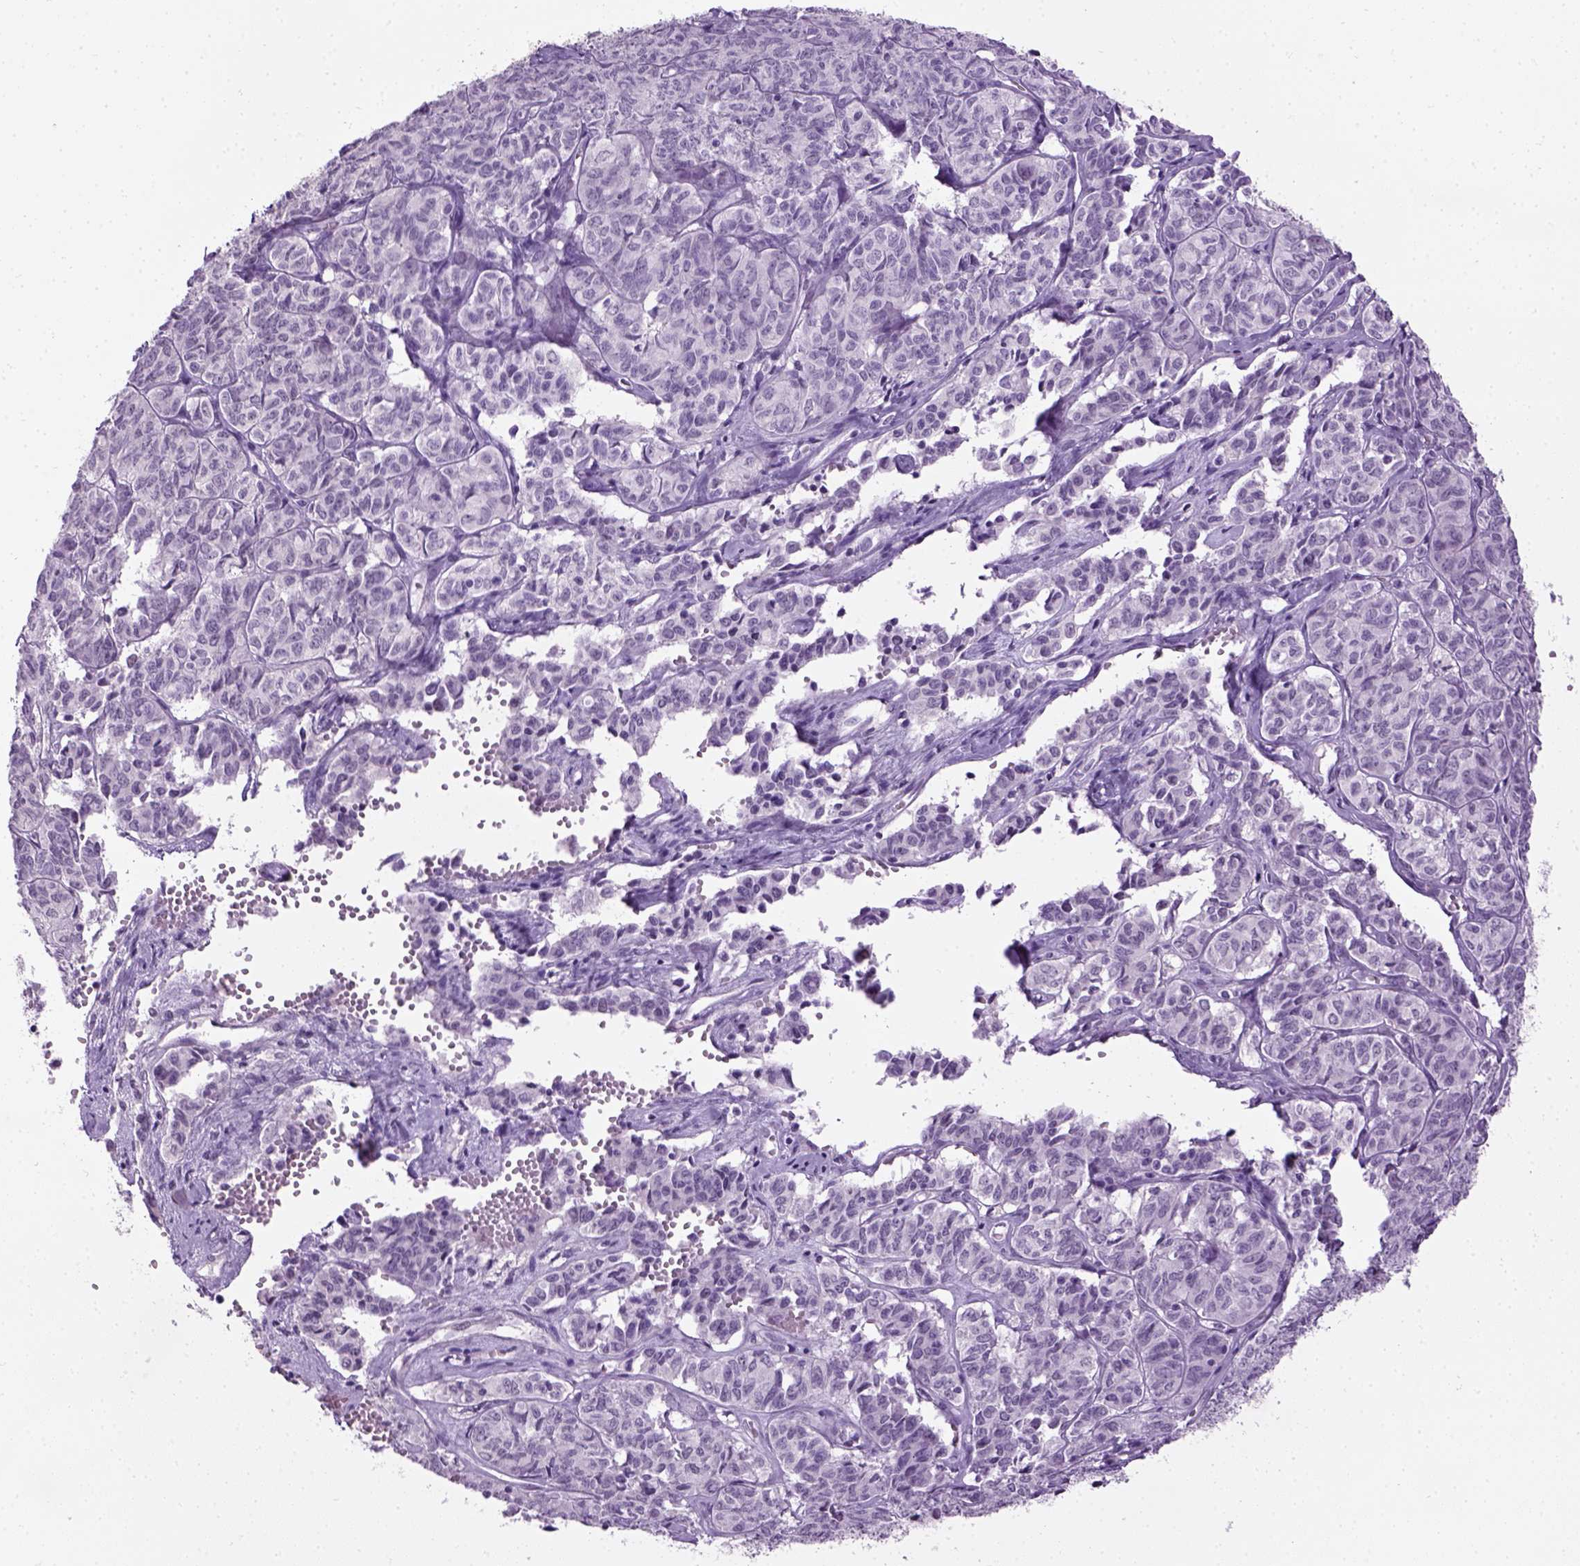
{"staining": {"intensity": "negative", "quantity": "none", "location": "none"}, "tissue": "ovarian cancer", "cell_type": "Tumor cells", "image_type": "cancer", "snomed": [{"axis": "morphology", "description": "Carcinoma, endometroid"}, {"axis": "topography", "description": "Ovary"}], "caption": "Tumor cells show no significant protein expression in endometroid carcinoma (ovarian).", "gene": "GABRB2", "patient": {"sex": "female", "age": 80}}